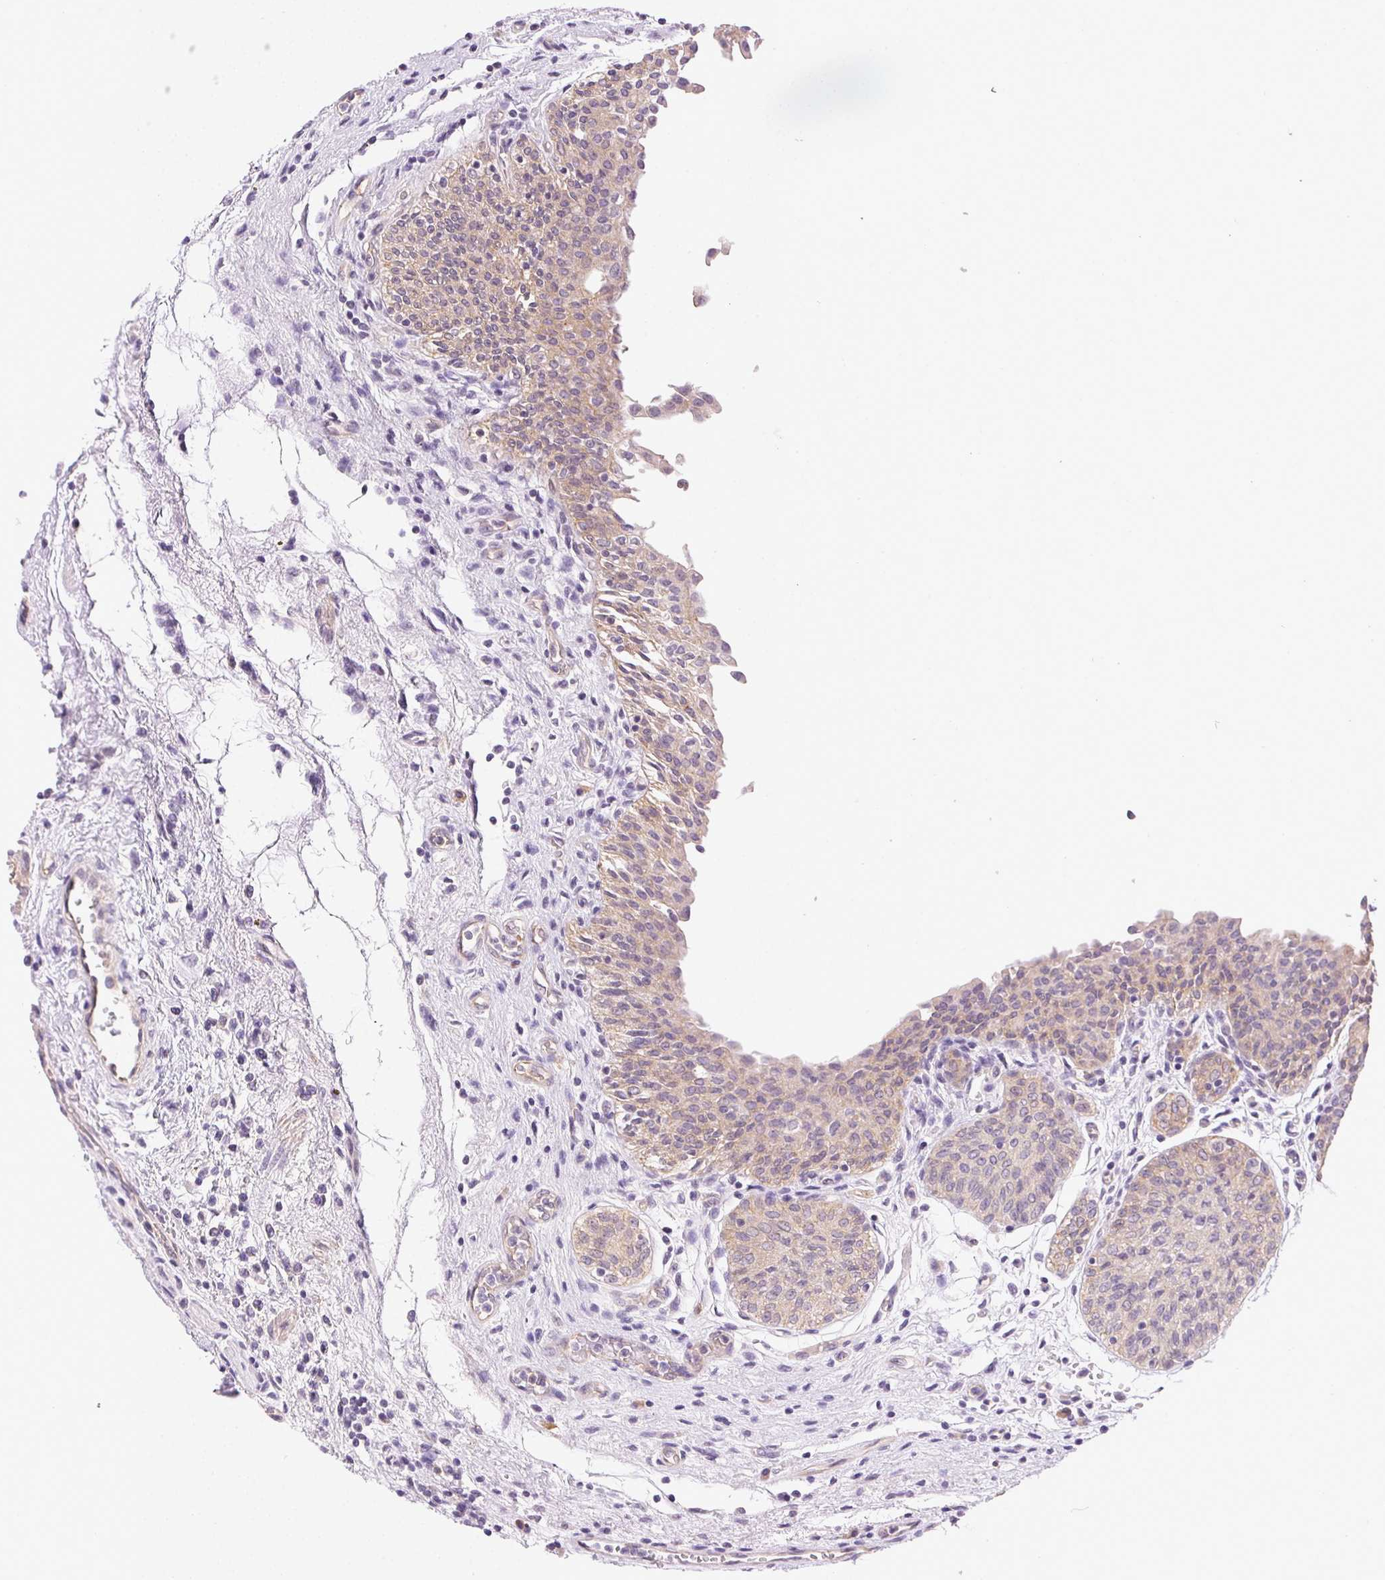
{"staining": {"intensity": "weak", "quantity": "25%-75%", "location": "cytoplasmic/membranous"}, "tissue": "urinary bladder", "cell_type": "Urothelial cells", "image_type": "normal", "snomed": [{"axis": "morphology", "description": "Normal tissue, NOS"}, {"axis": "topography", "description": "Urinary bladder"}], "caption": "IHC micrograph of normal urinary bladder stained for a protein (brown), which displays low levels of weak cytoplasmic/membranous staining in approximately 25%-75% of urothelial cells.", "gene": "CSN1S1", "patient": {"sex": "male", "age": 68}}